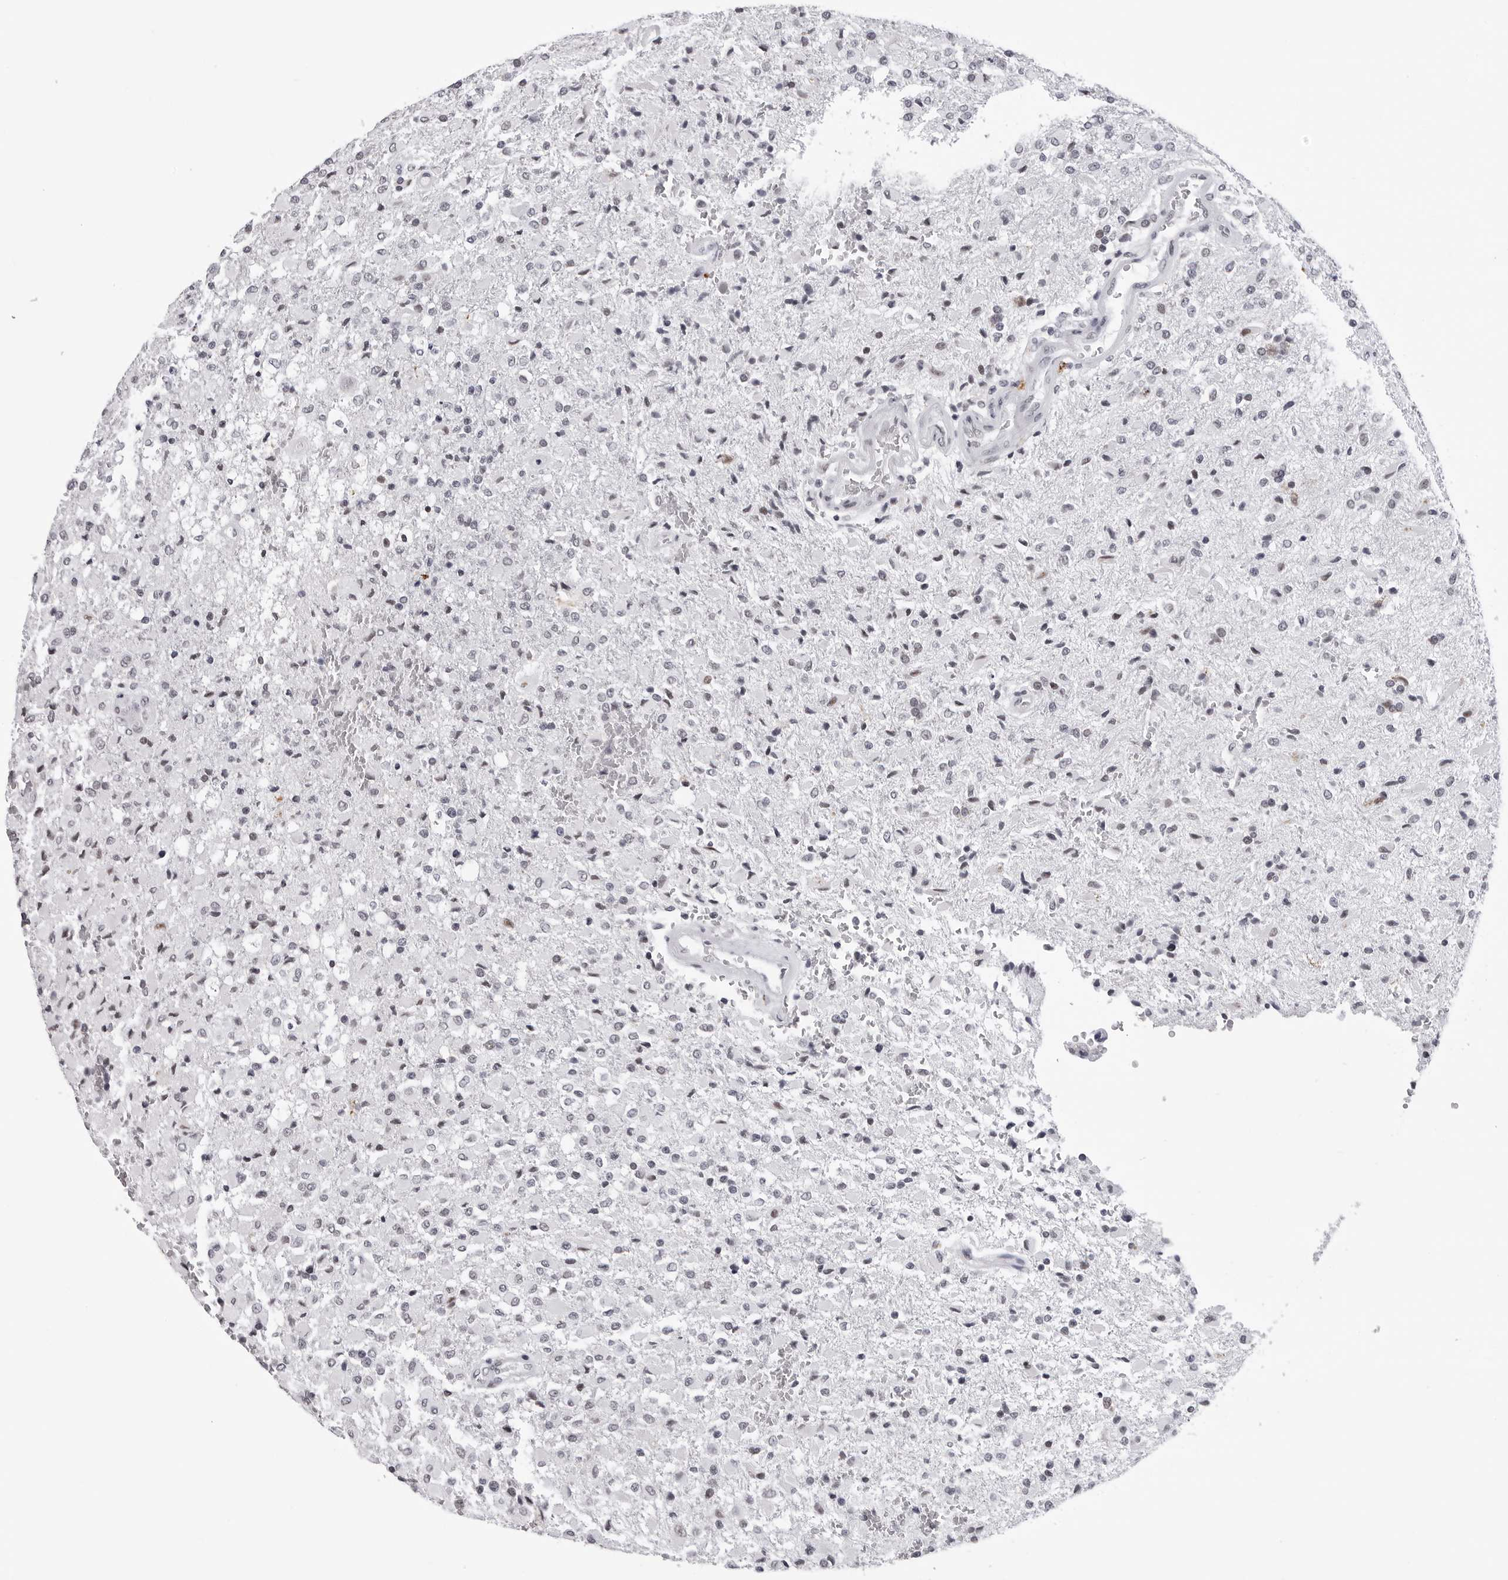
{"staining": {"intensity": "negative", "quantity": "none", "location": "none"}, "tissue": "glioma", "cell_type": "Tumor cells", "image_type": "cancer", "snomed": [{"axis": "morphology", "description": "Glioma, malignant, High grade"}, {"axis": "topography", "description": "Brain"}], "caption": "Immunohistochemical staining of human high-grade glioma (malignant) exhibits no significant expression in tumor cells.", "gene": "SF3B4", "patient": {"sex": "male", "age": 71}}